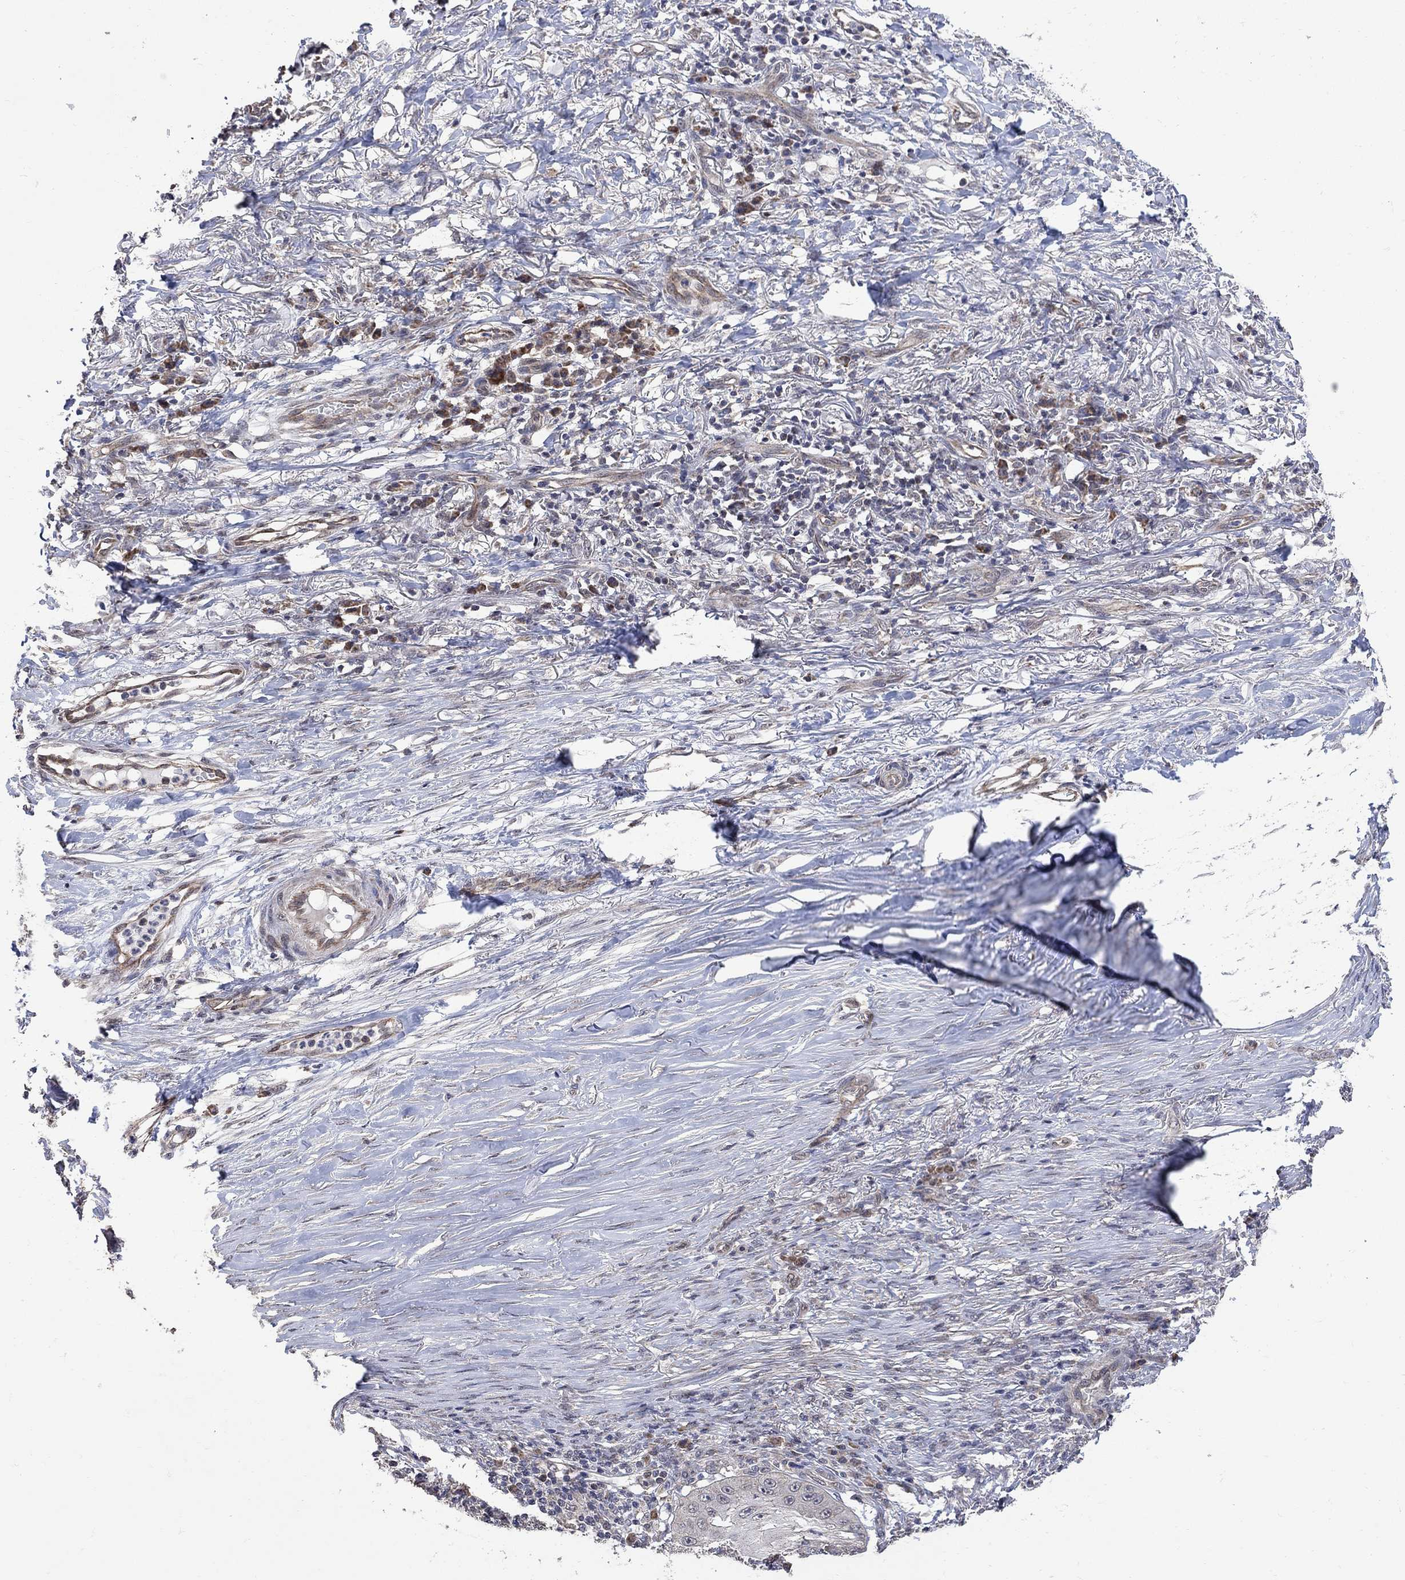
{"staining": {"intensity": "moderate", "quantity": "<25%", "location": "cytoplasmic/membranous"}, "tissue": "skin cancer", "cell_type": "Tumor cells", "image_type": "cancer", "snomed": [{"axis": "morphology", "description": "Squamous cell carcinoma, NOS"}, {"axis": "topography", "description": "Skin"}], "caption": "There is low levels of moderate cytoplasmic/membranous positivity in tumor cells of squamous cell carcinoma (skin), as demonstrated by immunohistochemical staining (brown color).", "gene": "ANKRA2", "patient": {"sex": "male", "age": 70}}